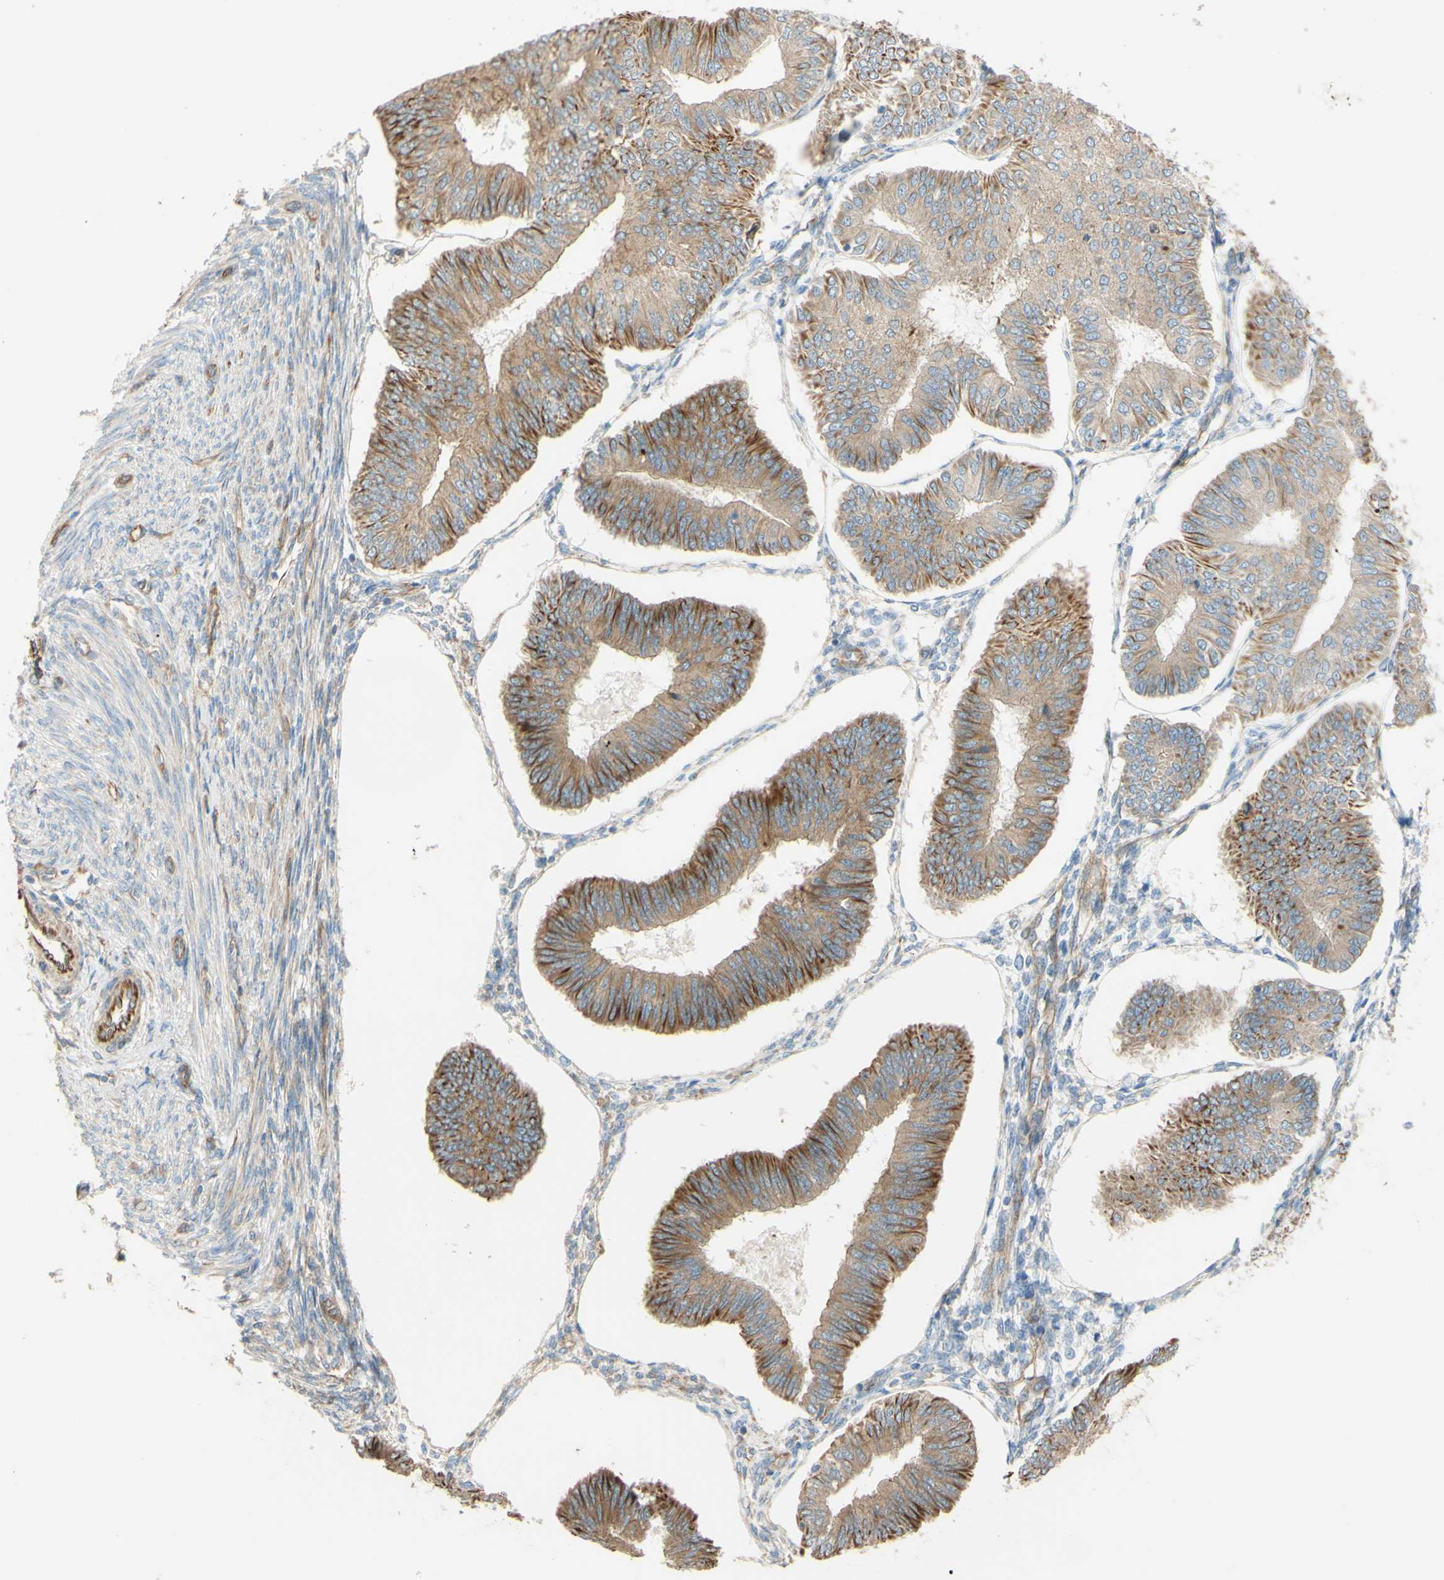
{"staining": {"intensity": "moderate", "quantity": ">75%", "location": "cytoplasmic/membranous"}, "tissue": "endometrial cancer", "cell_type": "Tumor cells", "image_type": "cancer", "snomed": [{"axis": "morphology", "description": "Adenocarcinoma, NOS"}, {"axis": "topography", "description": "Endometrium"}], "caption": "An immunohistochemistry (IHC) photomicrograph of tumor tissue is shown. Protein staining in brown labels moderate cytoplasmic/membranous positivity in endometrial cancer (adenocarcinoma) within tumor cells.", "gene": "C1orf43", "patient": {"sex": "female", "age": 58}}